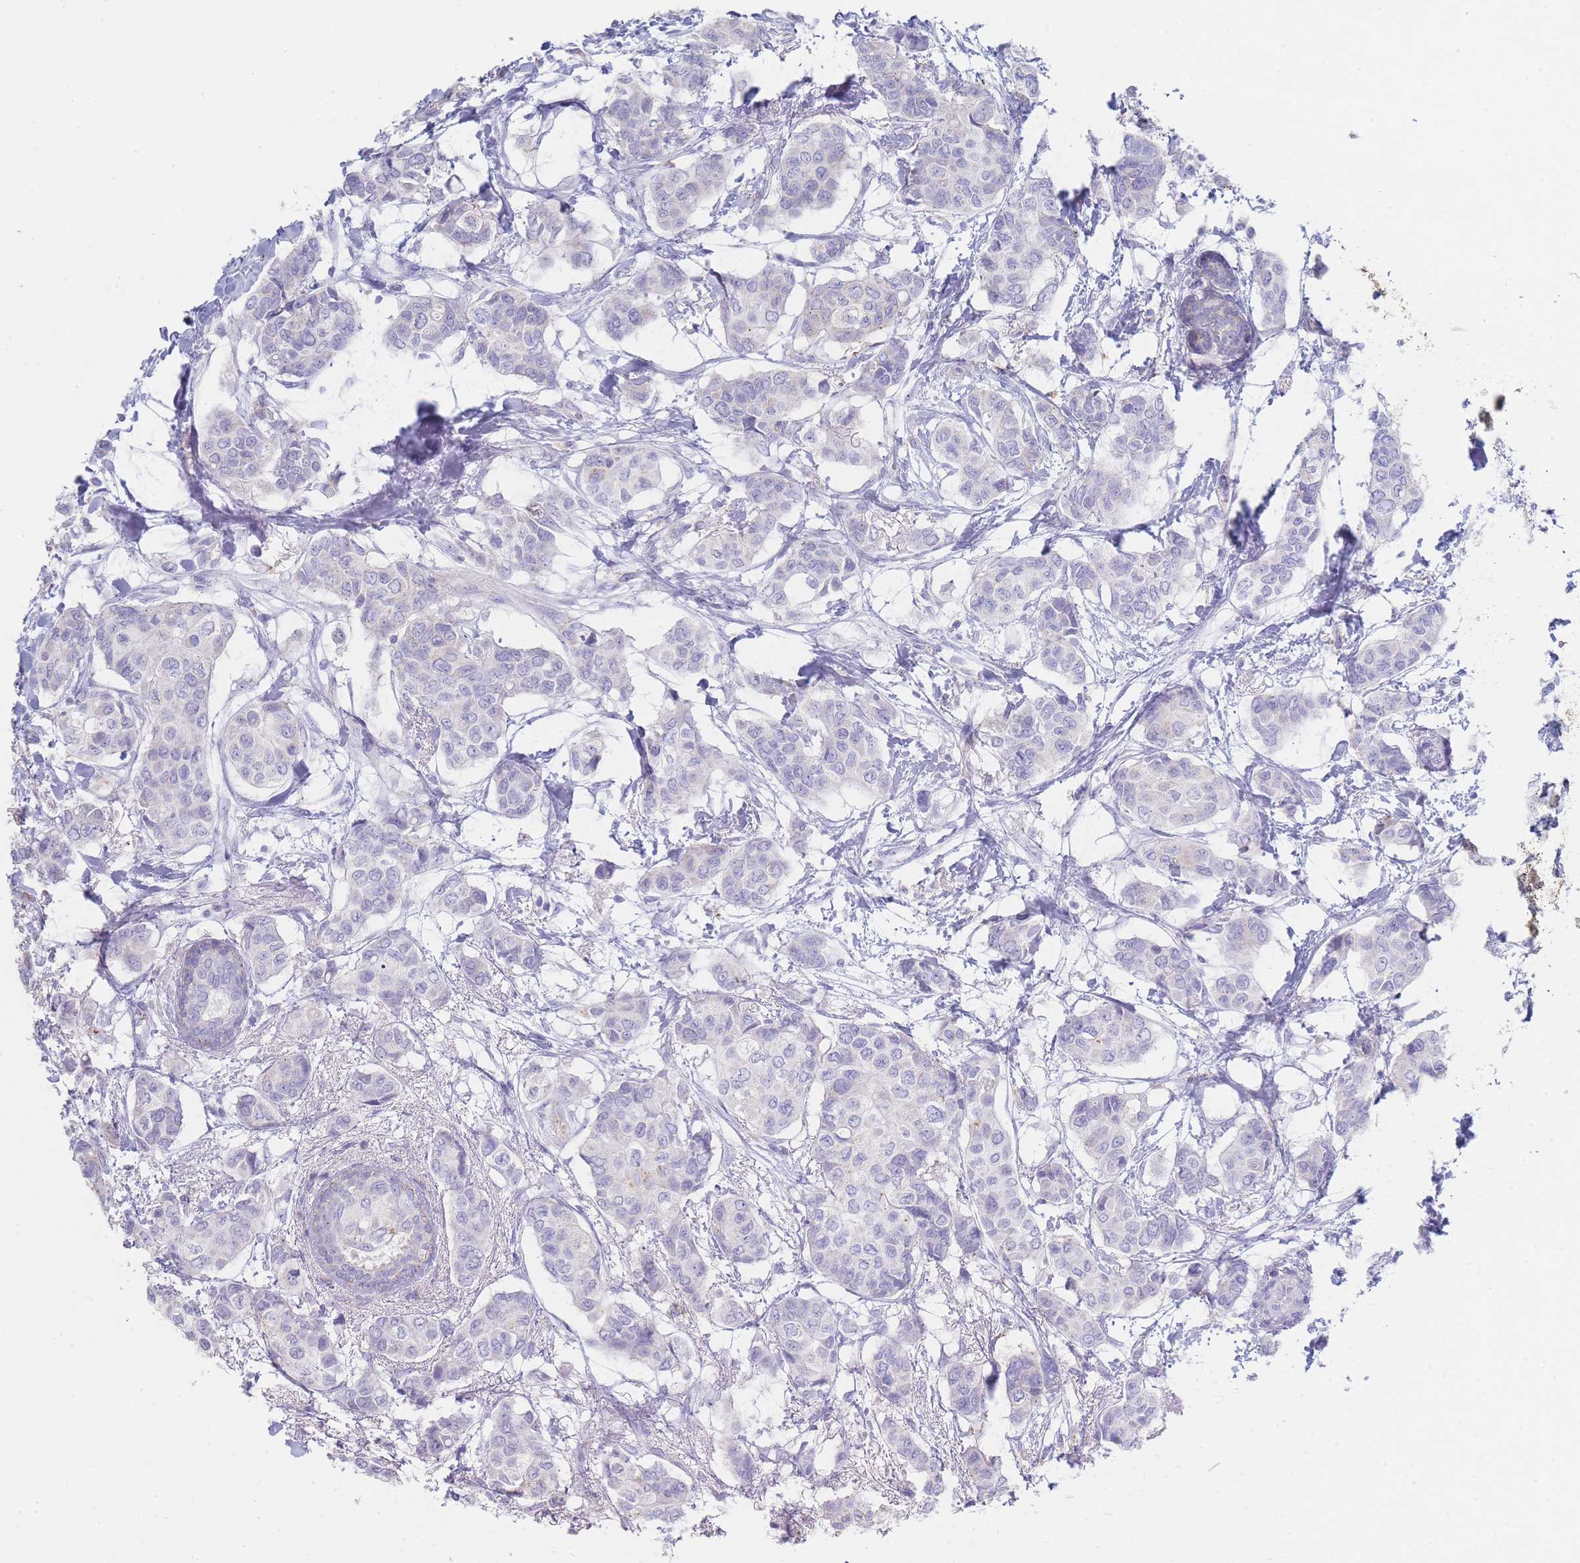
{"staining": {"intensity": "weak", "quantity": "<25%", "location": "cytoplasmic/membranous"}, "tissue": "breast cancer", "cell_type": "Tumor cells", "image_type": "cancer", "snomed": [{"axis": "morphology", "description": "Lobular carcinoma"}, {"axis": "topography", "description": "Breast"}], "caption": "Immunohistochemistry of breast lobular carcinoma exhibits no positivity in tumor cells.", "gene": "HBG2", "patient": {"sex": "female", "age": 51}}